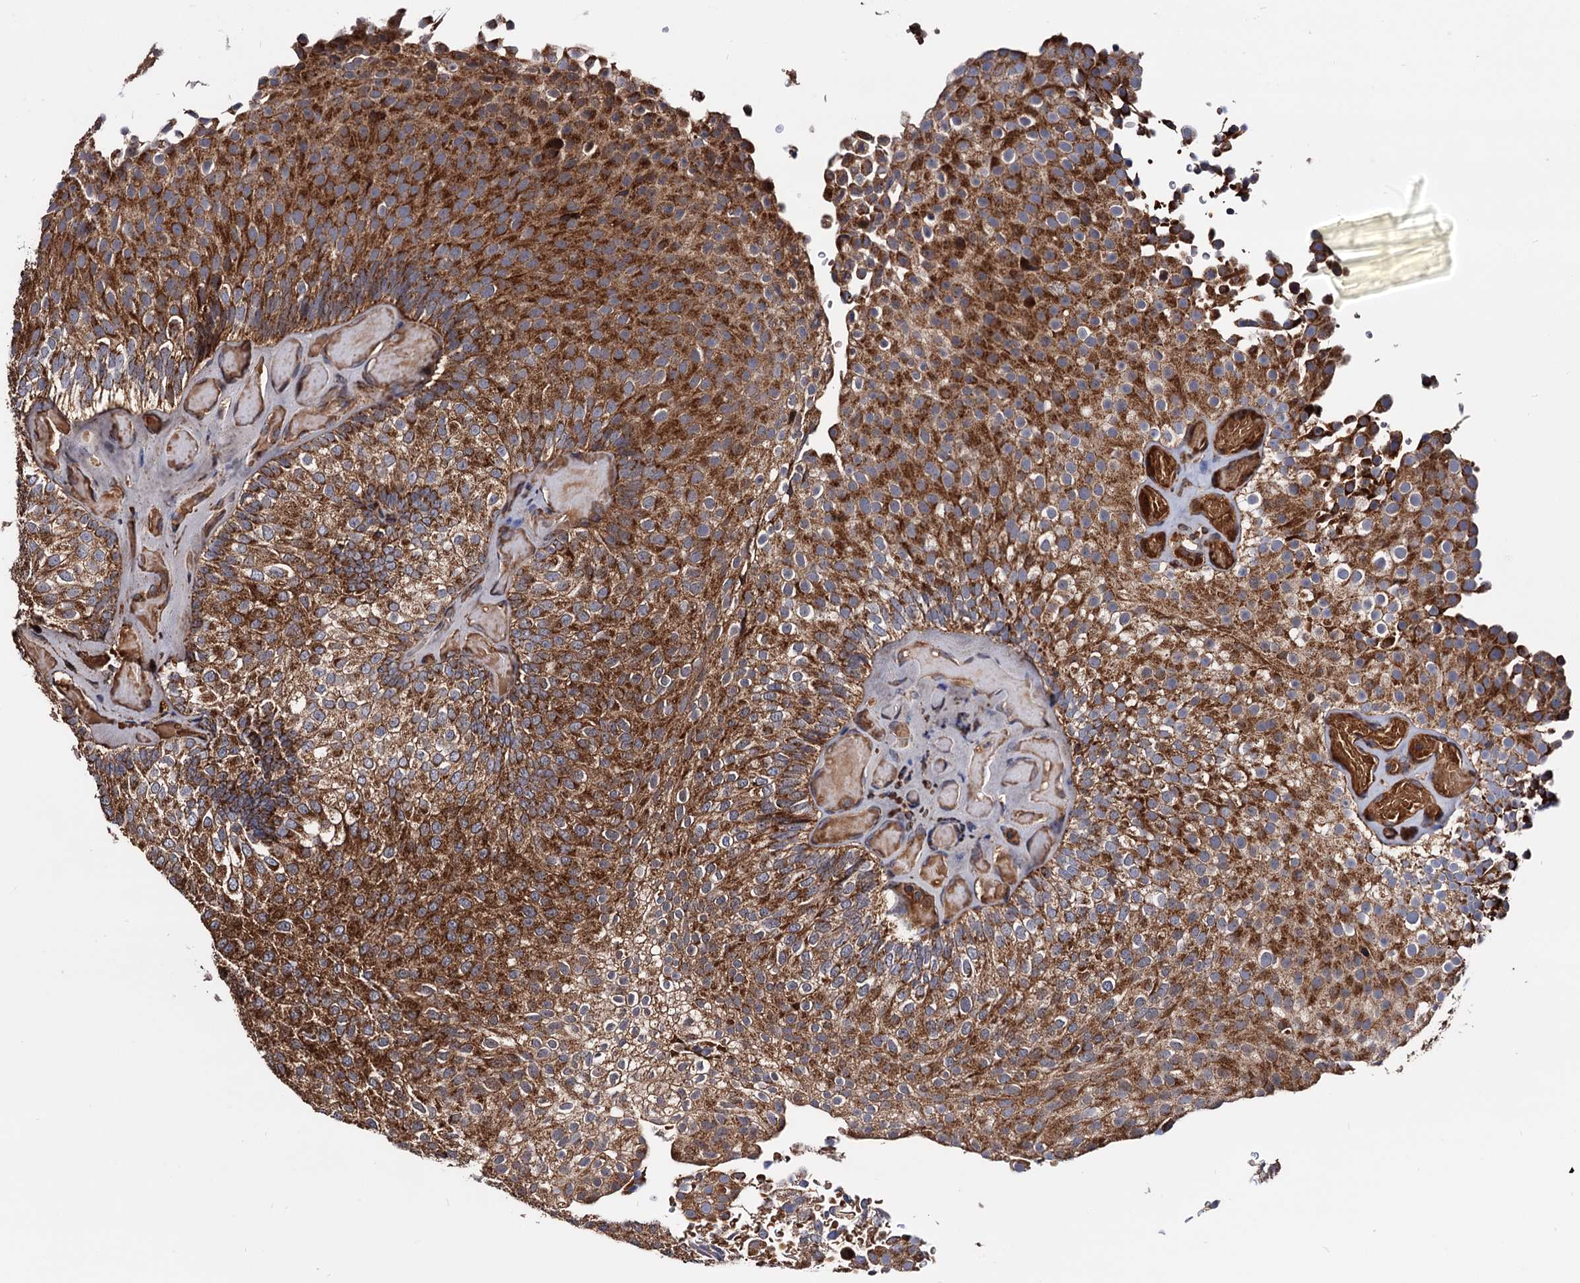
{"staining": {"intensity": "strong", "quantity": ">75%", "location": "cytoplasmic/membranous"}, "tissue": "urothelial cancer", "cell_type": "Tumor cells", "image_type": "cancer", "snomed": [{"axis": "morphology", "description": "Urothelial carcinoma, Low grade"}, {"axis": "topography", "description": "Urinary bladder"}], "caption": "Low-grade urothelial carcinoma stained with a brown dye demonstrates strong cytoplasmic/membranous positive expression in about >75% of tumor cells.", "gene": "MRPL42", "patient": {"sex": "male", "age": 78}}